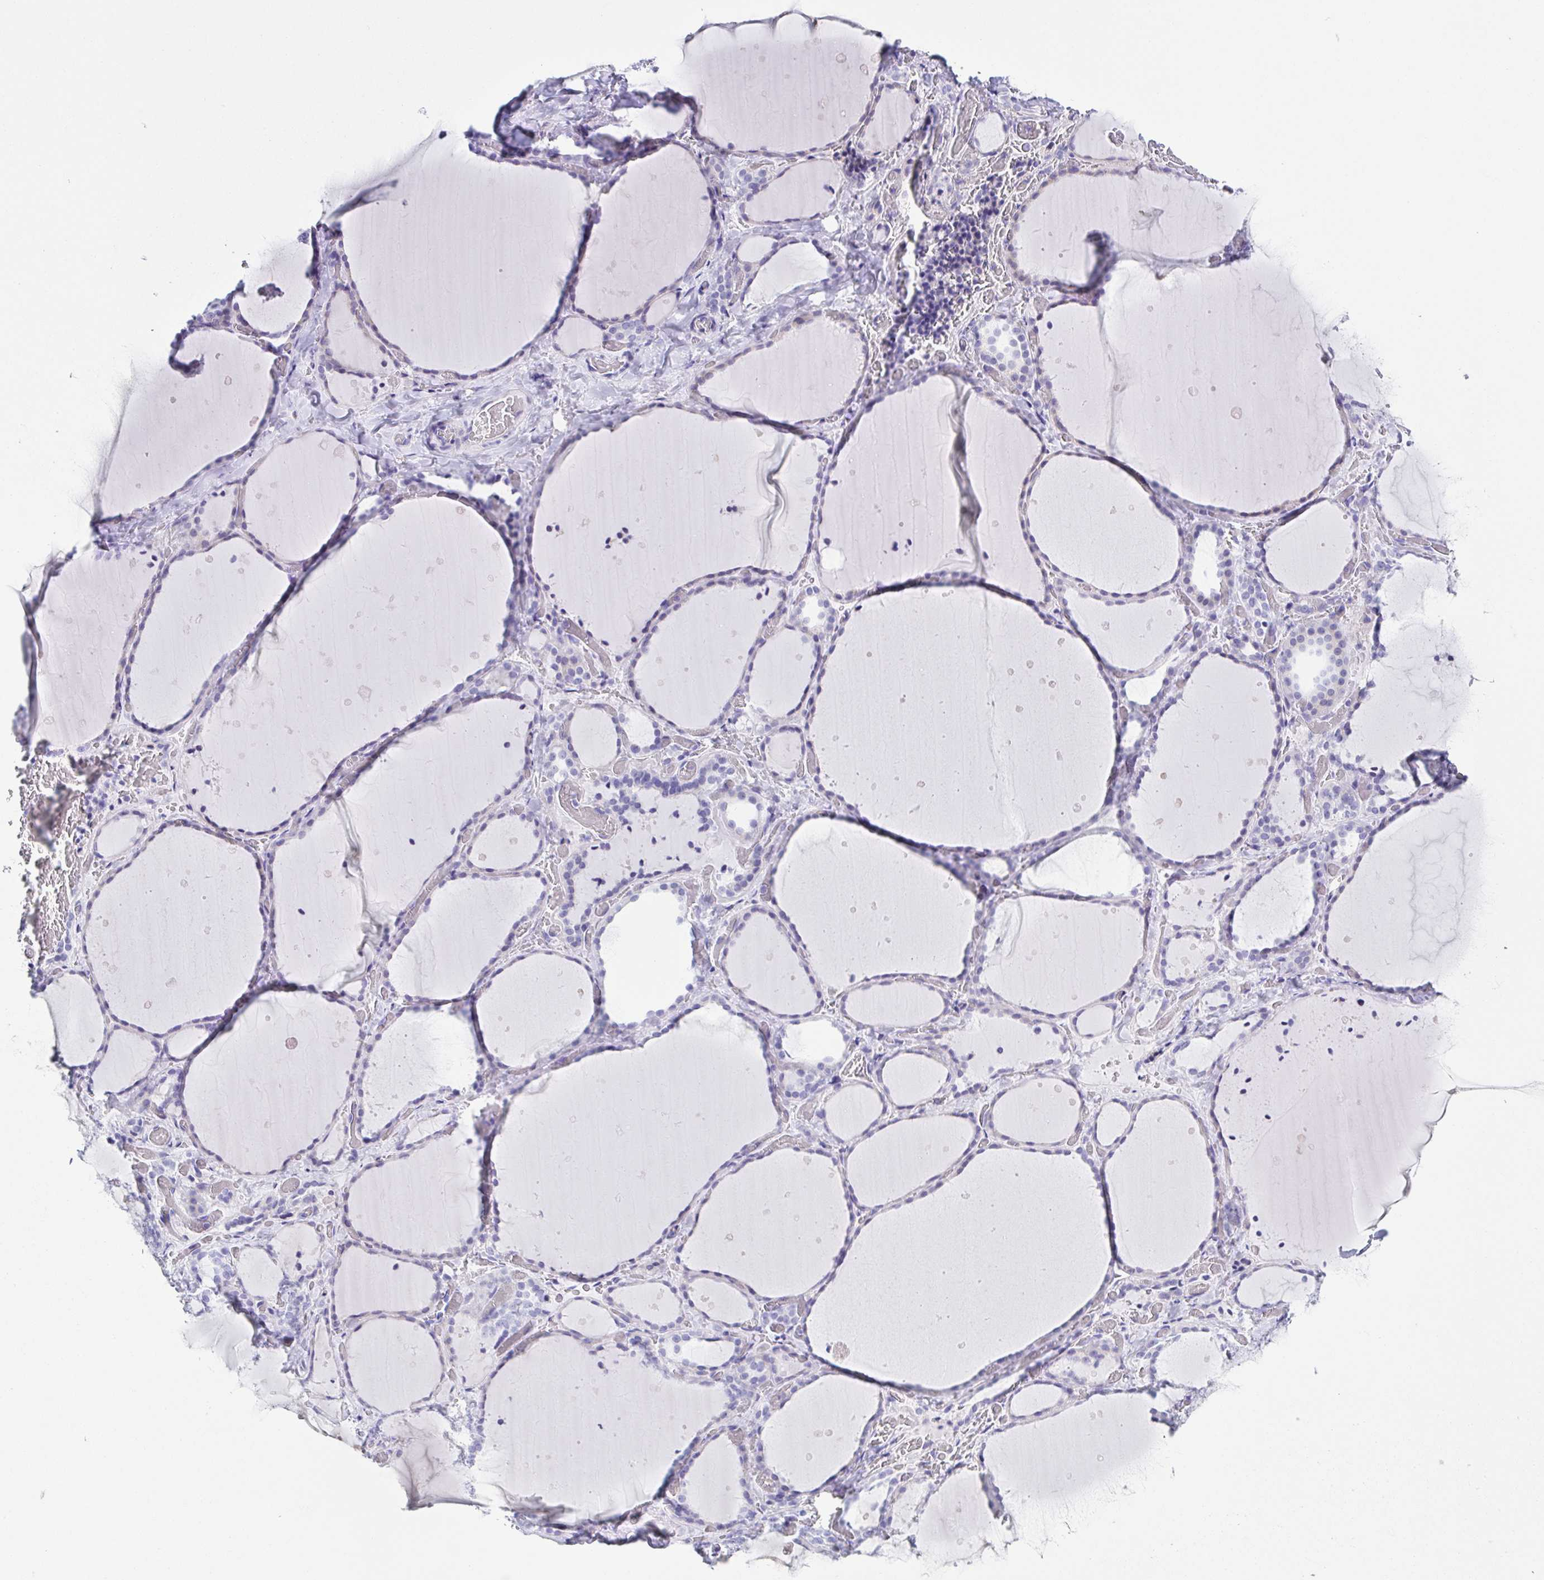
{"staining": {"intensity": "negative", "quantity": "none", "location": "none"}, "tissue": "thyroid gland", "cell_type": "Glandular cells", "image_type": "normal", "snomed": [{"axis": "morphology", "description": "Normal tissue, NOS"}, {"axis": "topography", "description": "Thyroid gland"}], "caption": "Immunohistochemical staining of unremarkable human thyroid gland reveals no significant expression in glandular cells.", "gene": "TNNT2", "patient": {"sex": "female", "age": 36}}